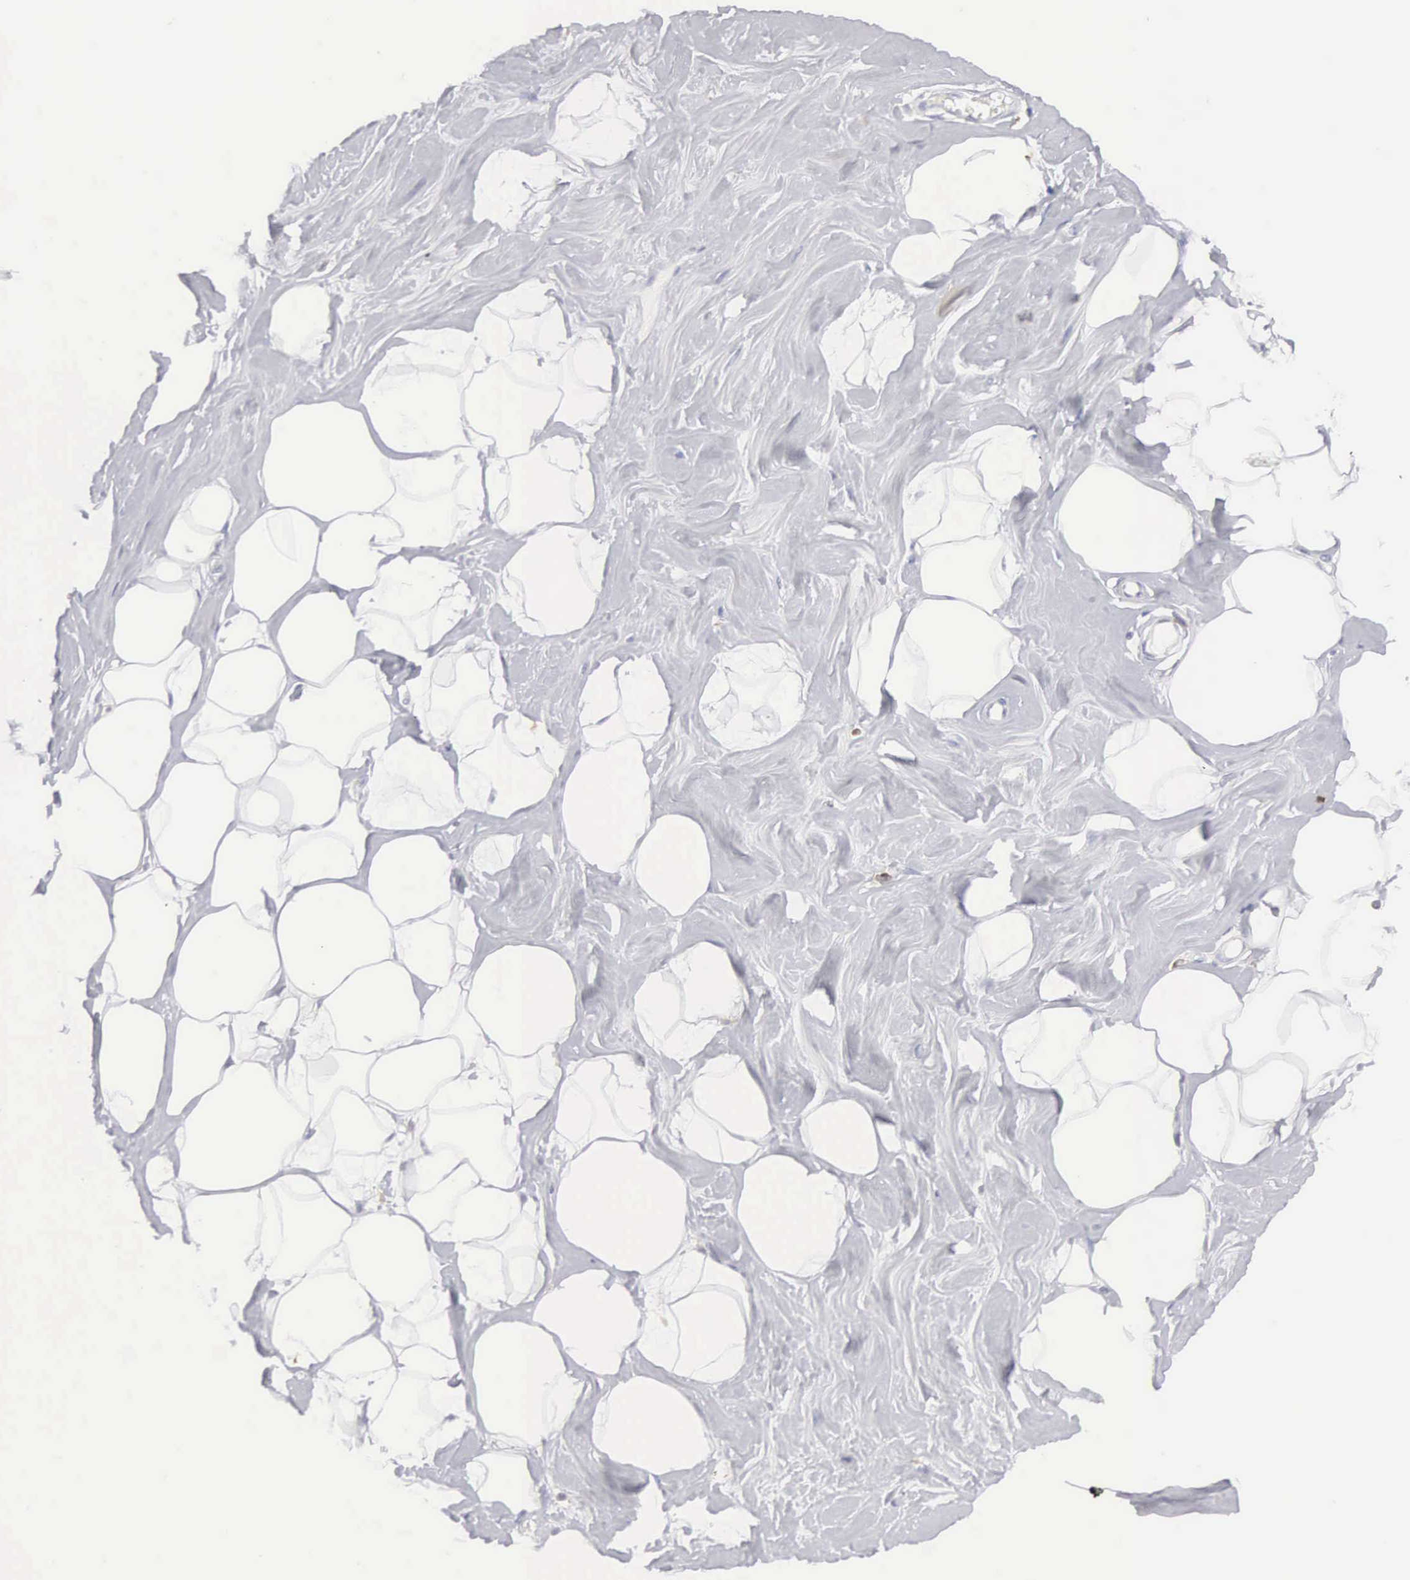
{"staining": {"intensity": "negative", "quantity": "none", "location": "none"}, "tissue": "adipose tissue", "cell_type": "Adipocytes", "image_type": "normal", "snomed": [{"axis": "morphology", "description": "Normal tissue, NOS"}, {"axis": "topography", "description": "Breast"}], "caption": "The micrograph reveals no staining of adipocytes in normal adipose tissue.", "gene": "ENSG00000285304", "patient": {"sex": "female", "age": 44}}